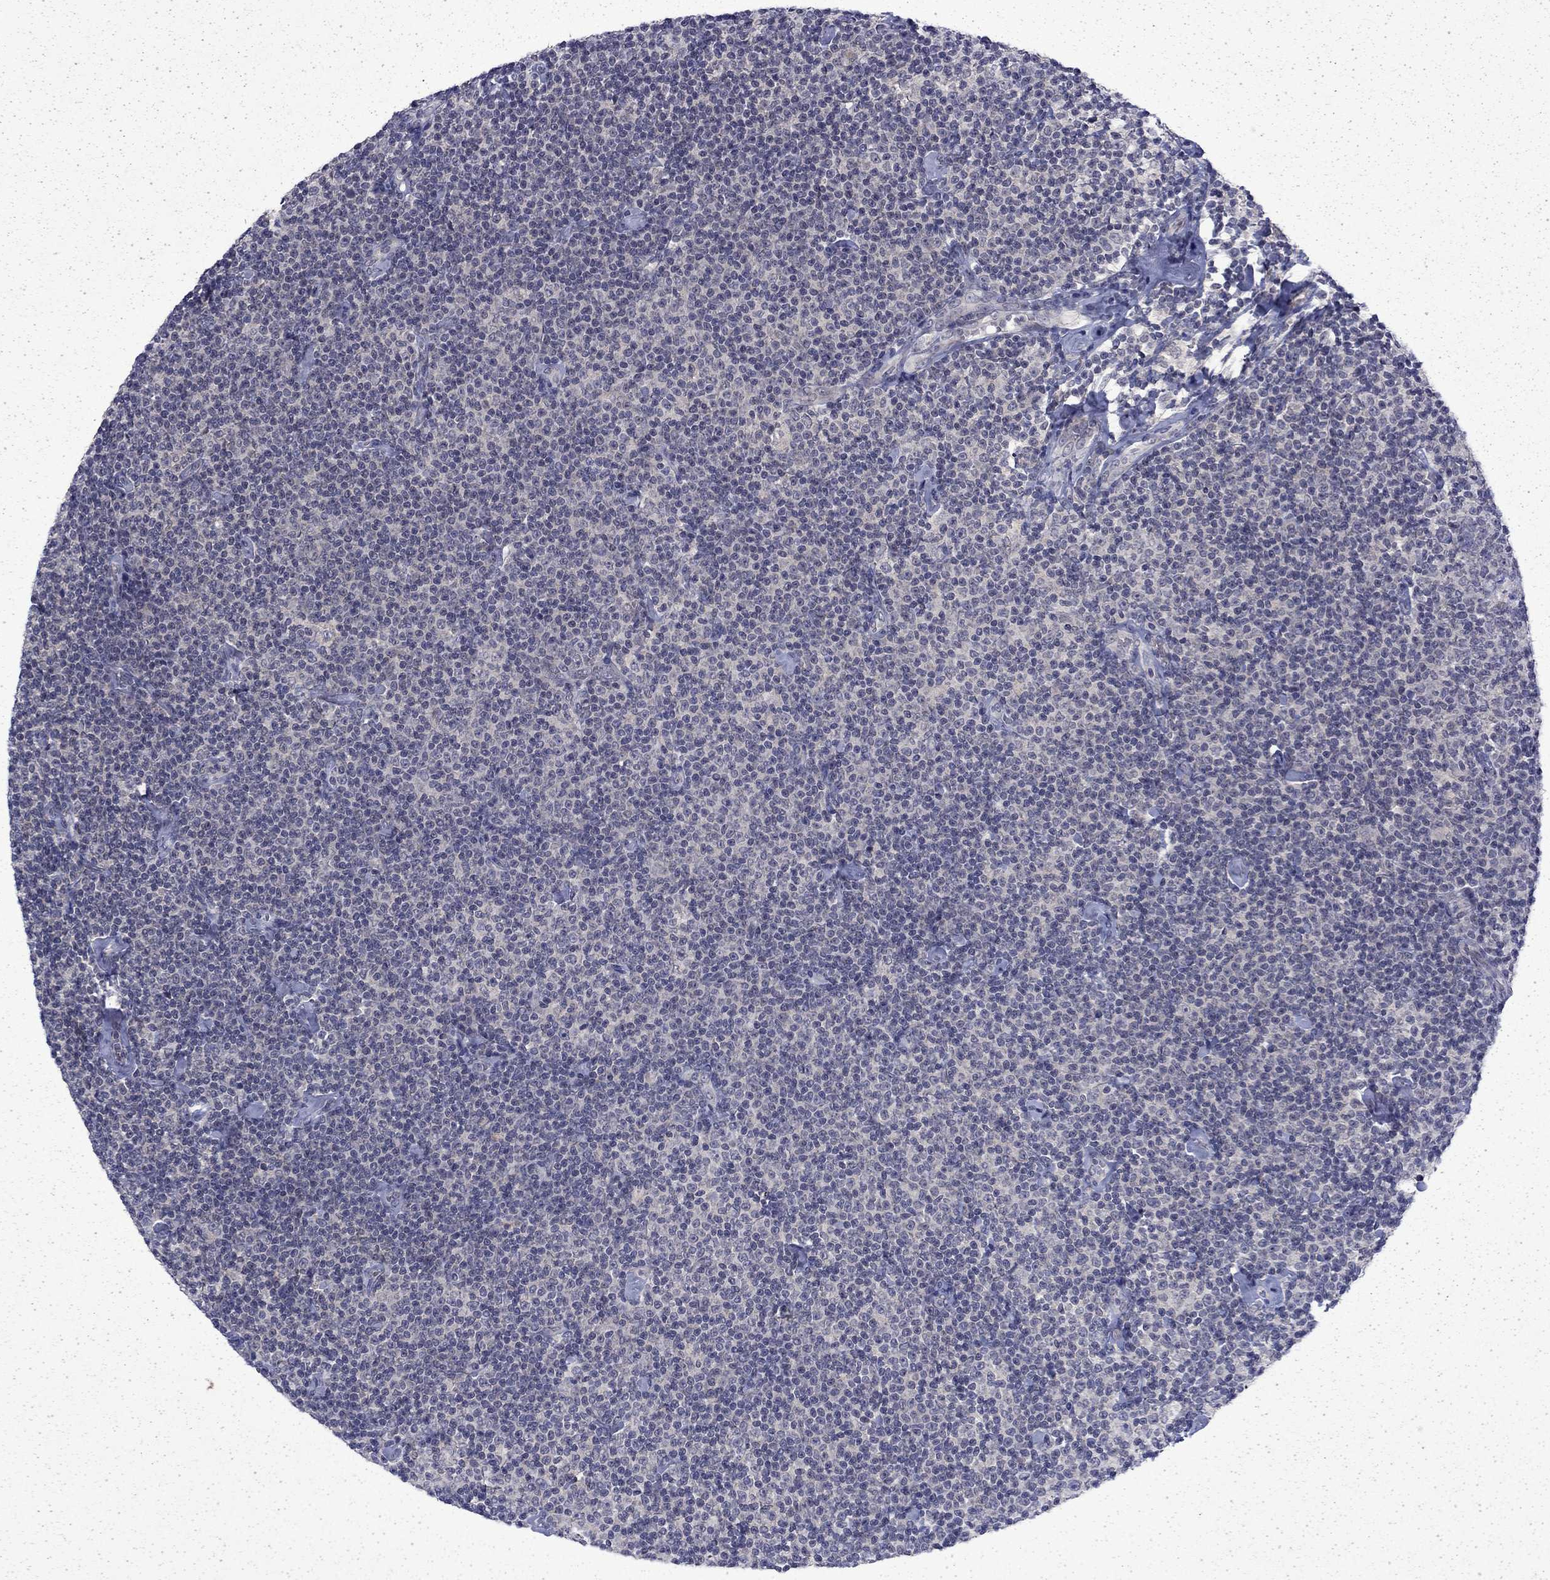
{"staining": {"intensity": "negative", "quantity": "none", "location": "none"}, "tissue": "lymphoma", "cell_type": "Tumor cells", "image_type": "cancer", "snomed": [{"axis": "morphology", "description": "Malignant lymphoma, non-Hodgkin's type, Low grade"}, {"axis": "topography", "description": "Lymph node"}], "caption": "IHC micrograph of malignant lymphoma, non-Hodgkin's type (low-grade) stained for a protein (brown), which displays no positivity in tumor cells.", "gene": "CHAT", "patient": {"sex": "male", "age": 81}}